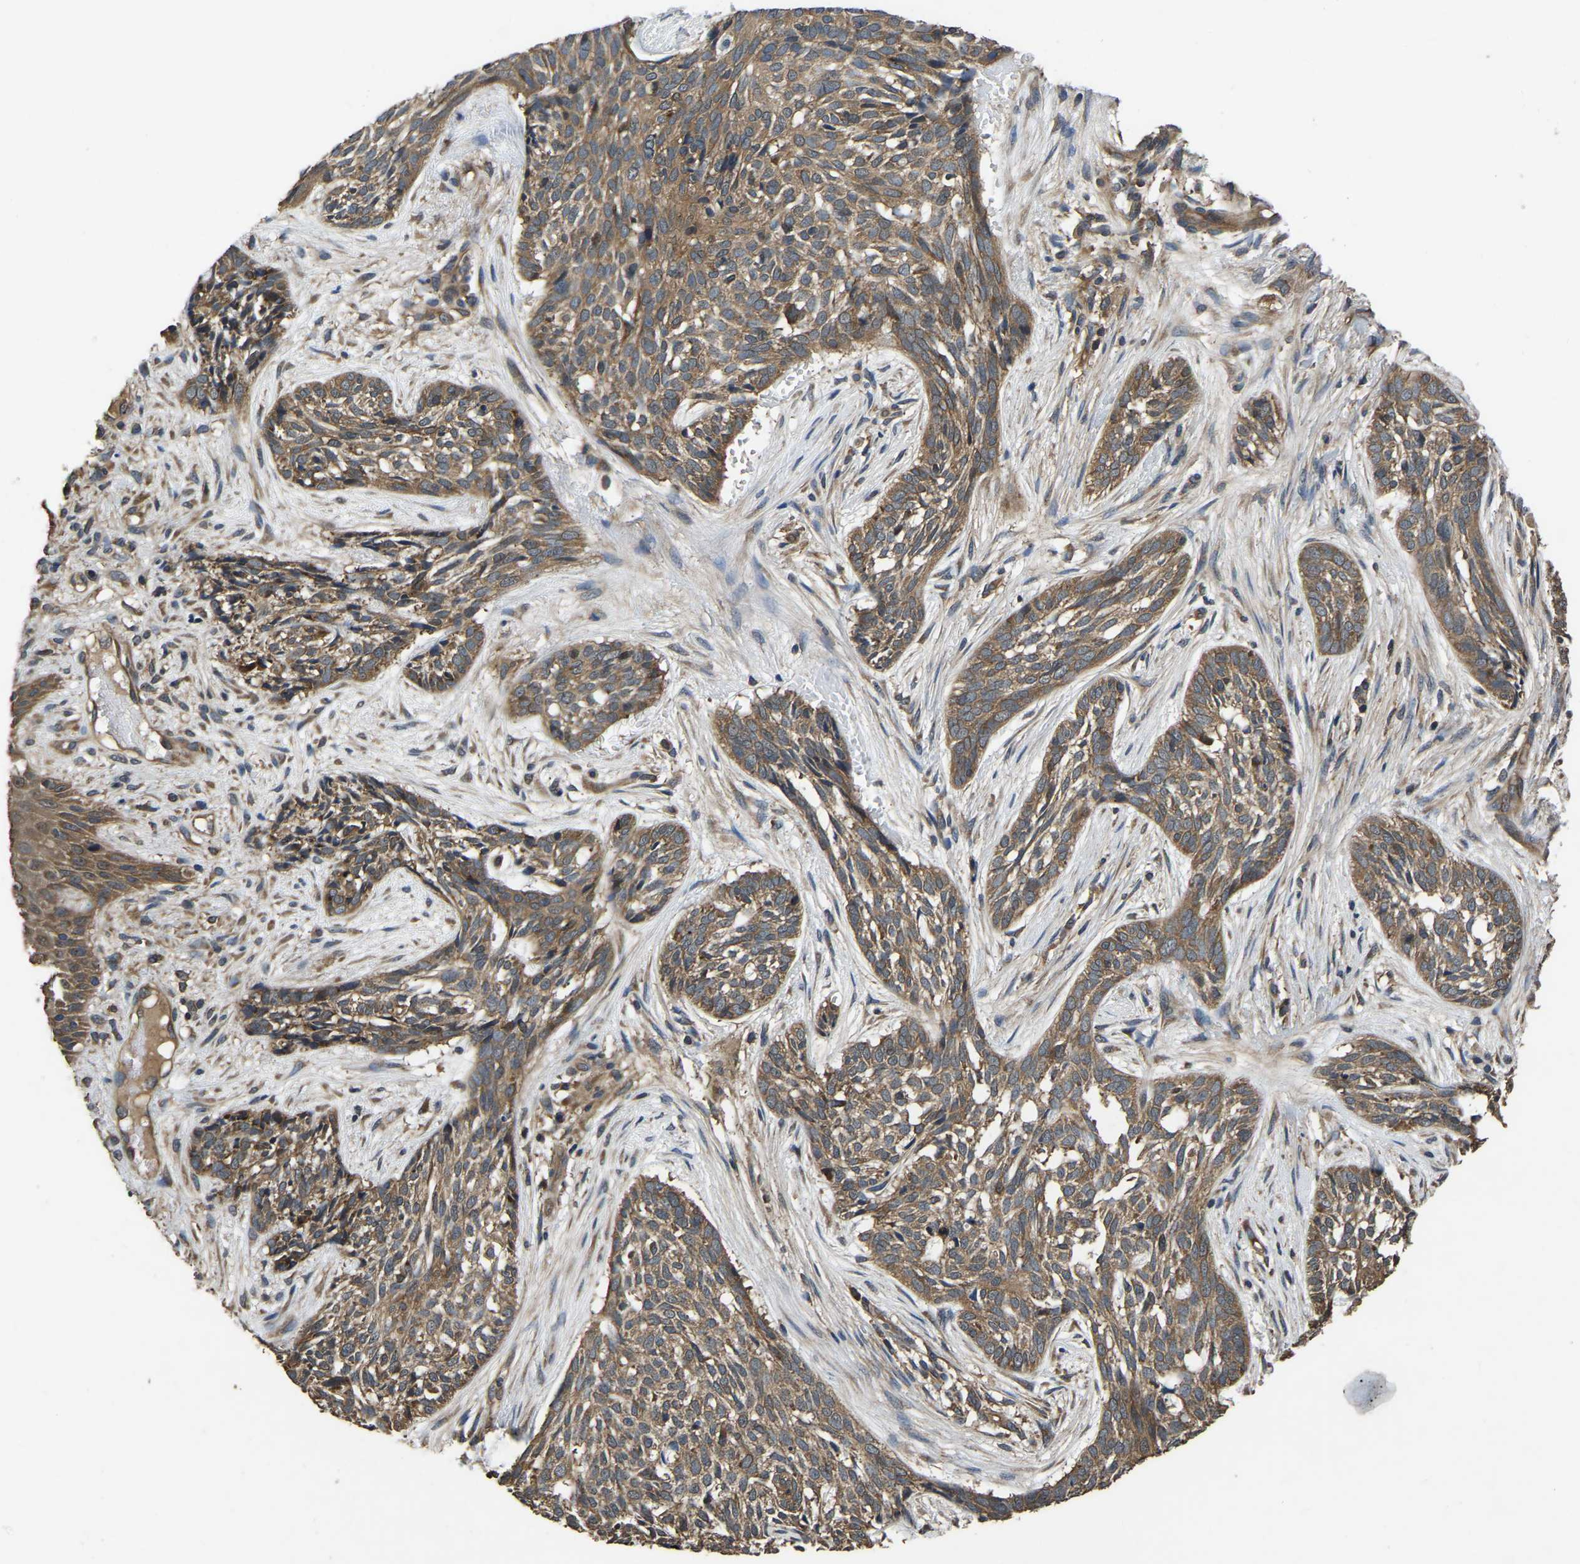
{"staining": {"intensity": "moderate", "quantity": ">75%", "location": "cytoplasmic/membranous"}, "tissue": "skin cancer", "cell_type": "Tumor cells", "image_type": "cancer", "snomed": [{"axis": "morphology", "description": "Basal cell carcinoma"}, {"axis": "topography", "description": "Skin"}], "caption": "Tumor cells display medium levels of moderate cytoplasmic/membranous staining in approximately >75% of cells in human skin basal cell carcinoma.", "gene": "CRYZL1", "patient": {"sex": "female", "age": 88}}